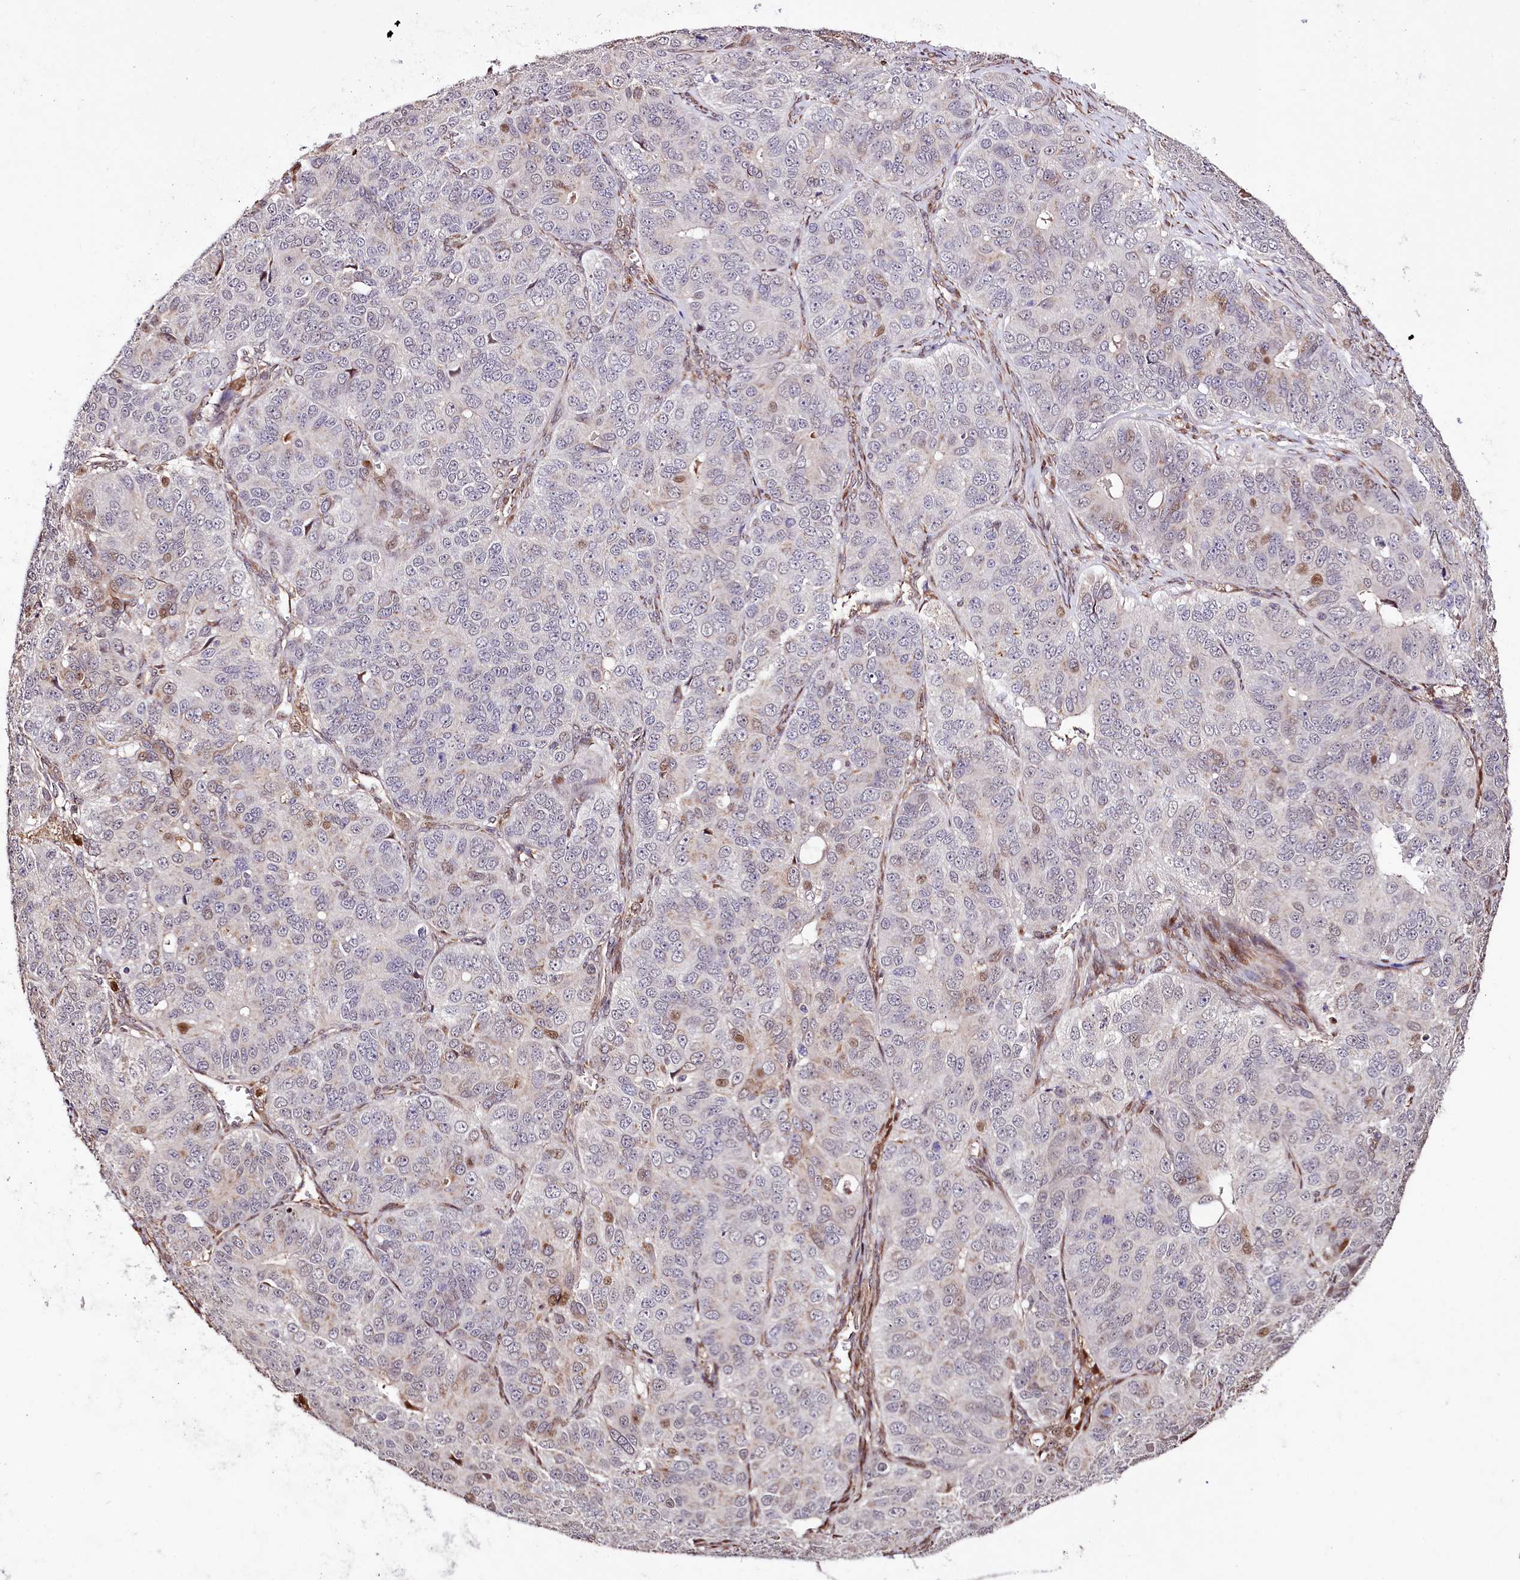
{"staining": {"intensity": "negative", "quantity": "none", "location": "none"}, "tissue": "ovarian cancer", "cell_type": "Tumor cells", "image_type": "cancer", "snomed": [{"axis": "morphology", "description": "Carcinoma, endometroid"}, {"axis": "topography", "description": "Ovary"}], "caption": "Ovarian endometroid carcinoma was stained to show a protein in brown. There is no significant staining in tumor cells.", "gene": "CUTC", "patient": {"sex": "female", "age": 51}}